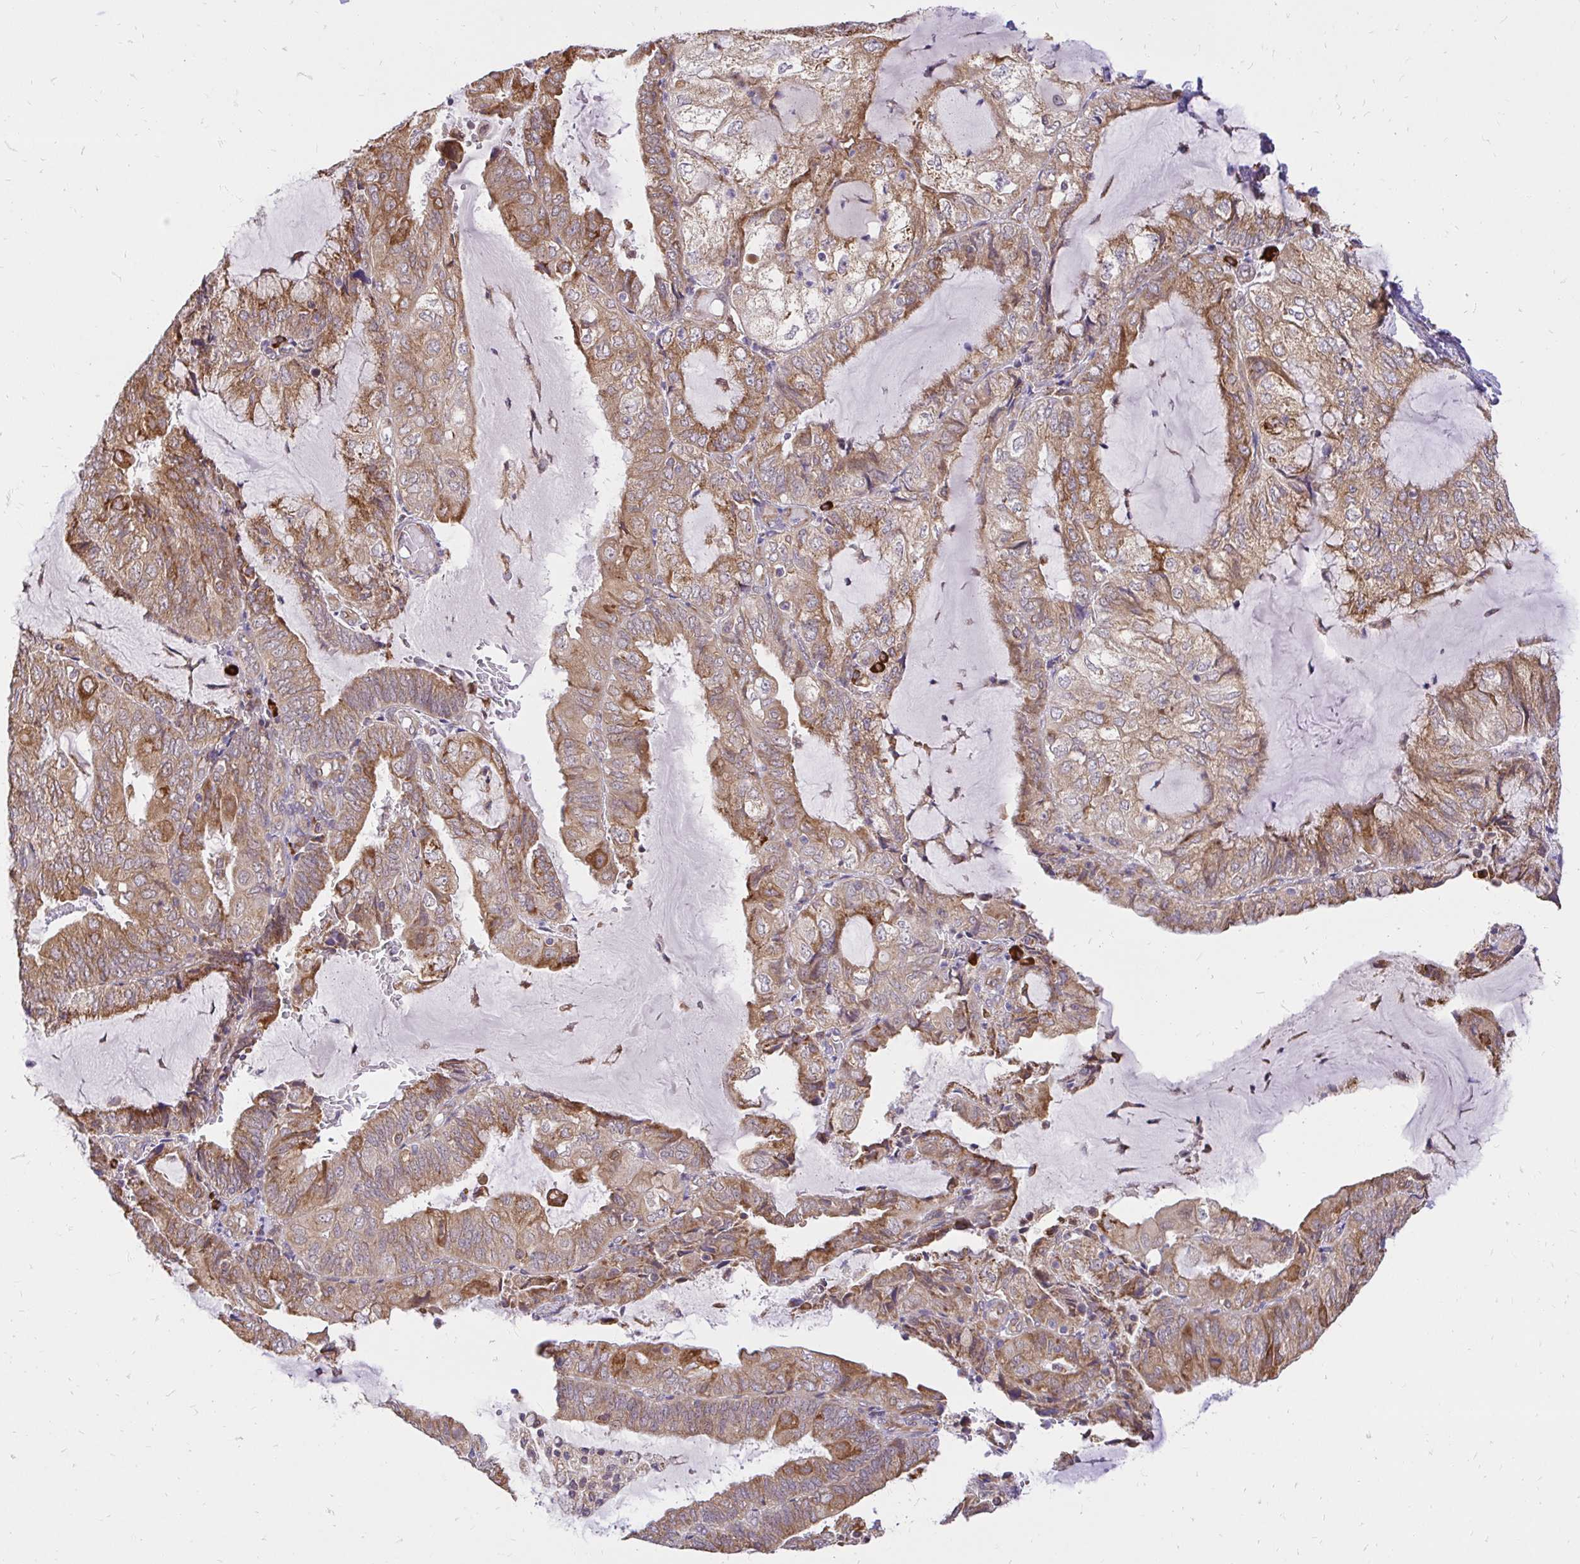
{"staining": {"intensity": "moderate", "quantity": ">75%", "location": "cytoplasmic/membranous"}, "tissue": "endometrial cancer", "cell_type": "Tumor cells", "image_type": "cancer", "snomed": [{"axis": "morphology", "description": "Adenocarcinoma, NOS"}, {"axis": "topography", "description": "Endometrium"}], "caption": "Endometrial cancer (adenocarcinoma) was stained to show a protein in brown. There is medium levels of moderate cytoplasmic/membranous expression in about >75% of tumor cells.", "gene": "NAALAD2", "patient": {"sex": "female", "age": 81}}